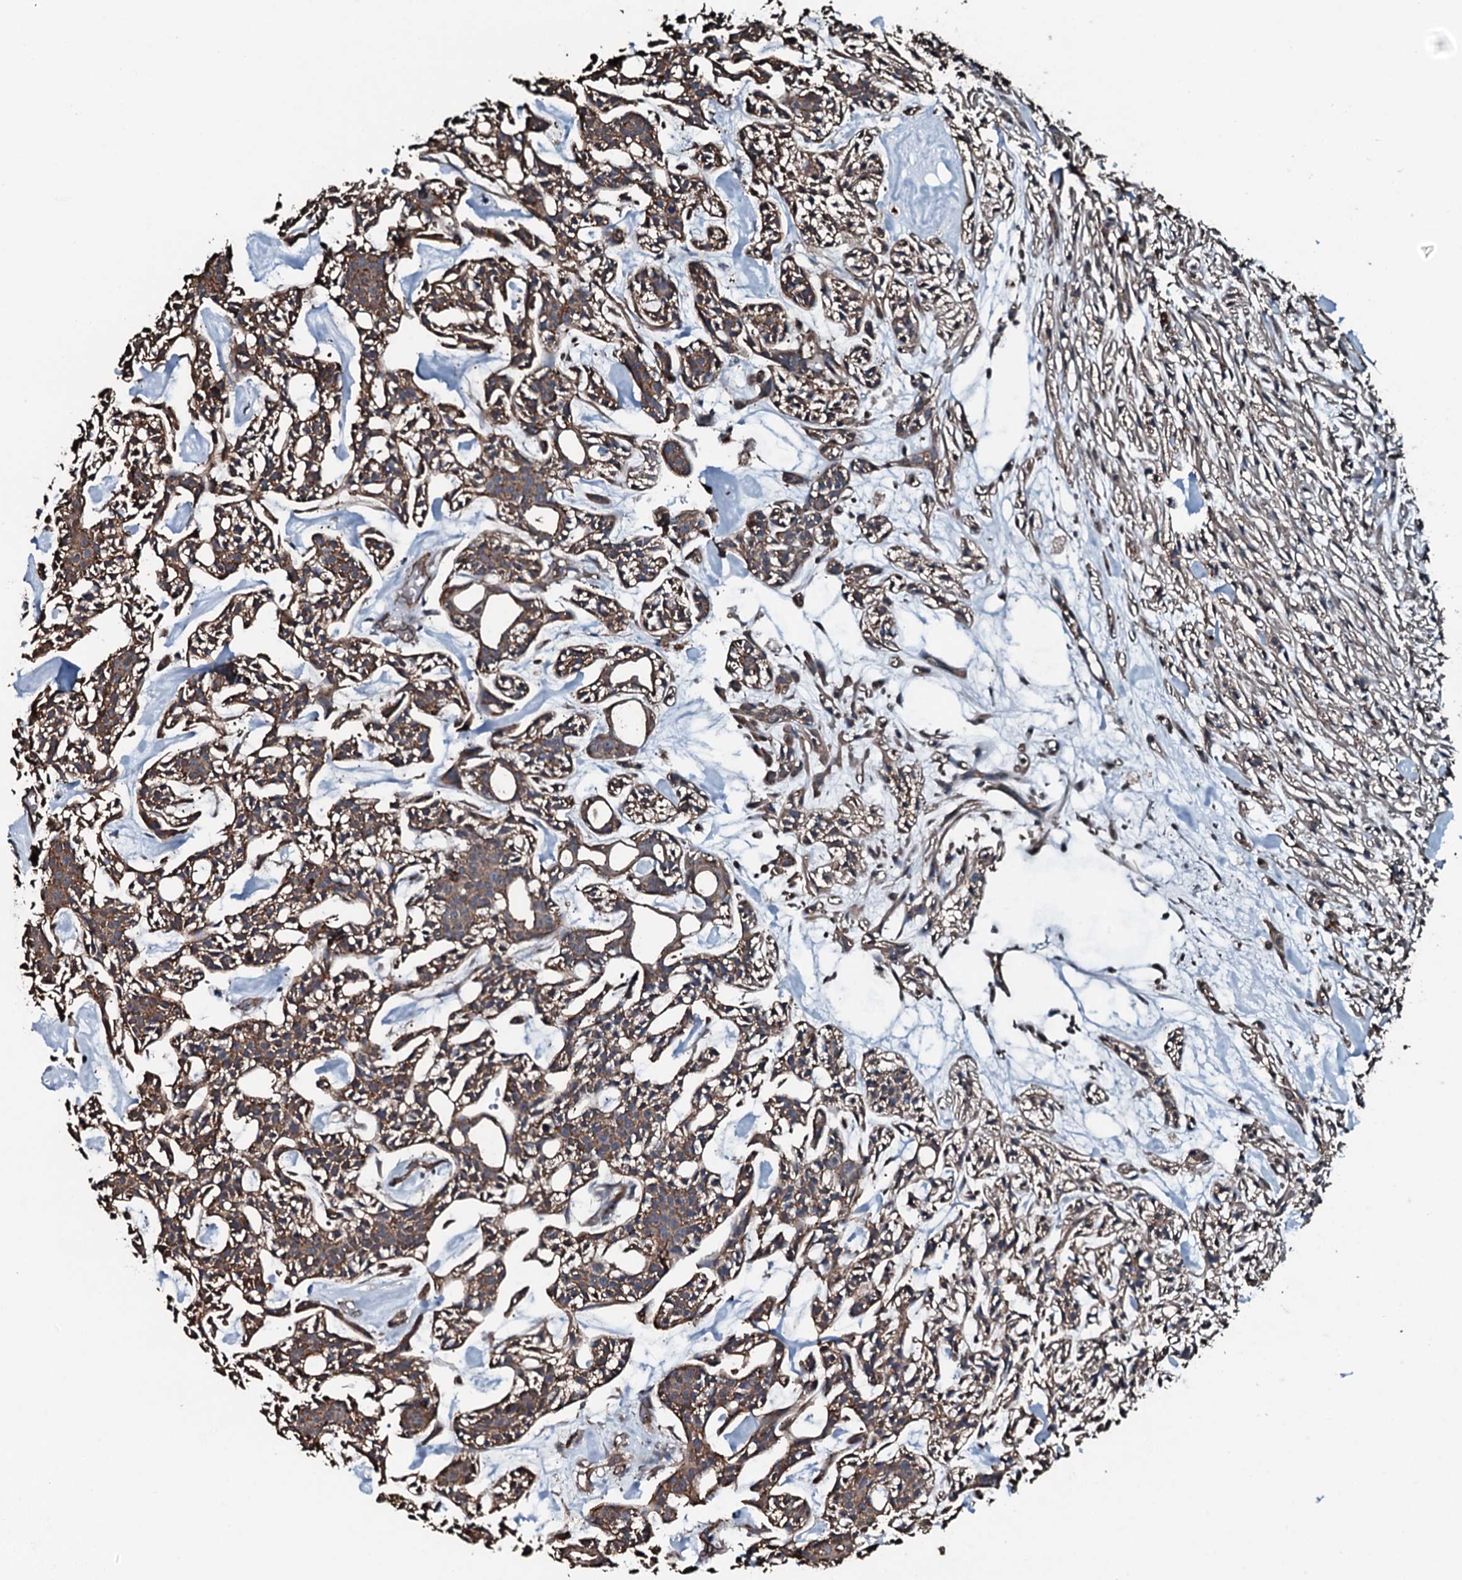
{"staining": {"intensity": "moderate", "quantity": ">75%", "location": "cytoplasmic/membranous"}, "tissue": "head and neck cancer", "cell_type": "Tumor cells", "image_type": "cancer", "snomed": [{"axis": "morphology", "description": "Adenocarcinoma, NOS"}, {"axis": "topography", "description": "Salivary gland"}, {"axis": "topography", "description": "Head-Neck"}], "caption": "Tumor cells display moderate cytoplasmic/membranous positivity in about >75% of cells in head and neck adenocarcinoma. (IHC, brightfield microscopy, high magnification).", "gene": "SLC25A38", "patient": {"sex": "male", "age": 55}}